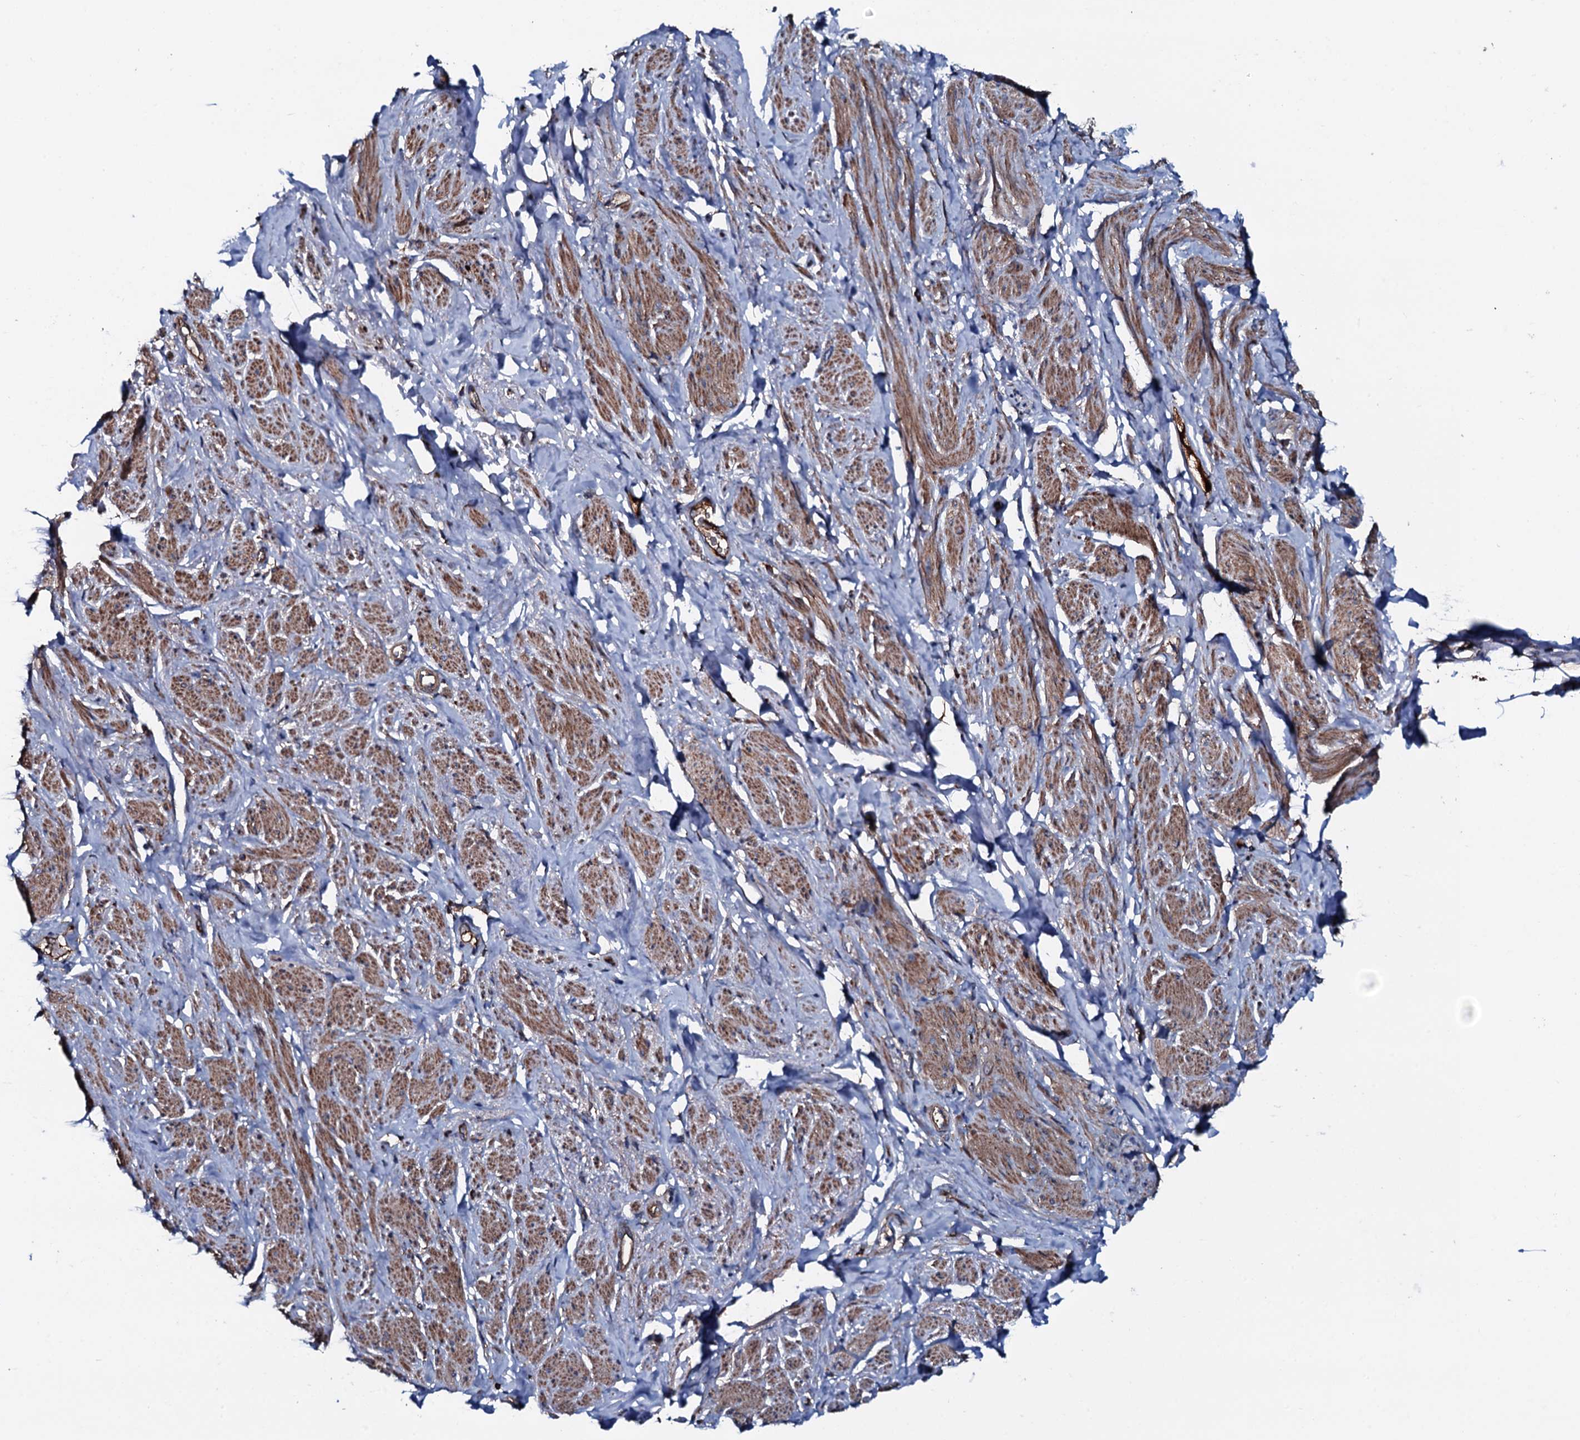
{"staining": {"intensity": "moderate", "quantity": "25%-75%", "location": "cytoplasmic/membranous"}, "tissue": "smooth muscle", "cell_type": "Smooth muscle cells", "image_type": "normal", "snomed": [{"axis": "morphology", "description": "Normal tissue, NOS"}, {"axis": "topography", "description": "Smooth muscle"}, {"axis": "topography", "description": "Peripheral nerve tissue"}], "caption": "The histopathology image exhibits immunohistochemical staining of normal smooth muscle. There is moderate cytoplasmic/membranous positivity is seen in about 25%-75% of smooth muscle cells.", "gene": "NEK1", "patient": {"sex": "male", "age": 69}}